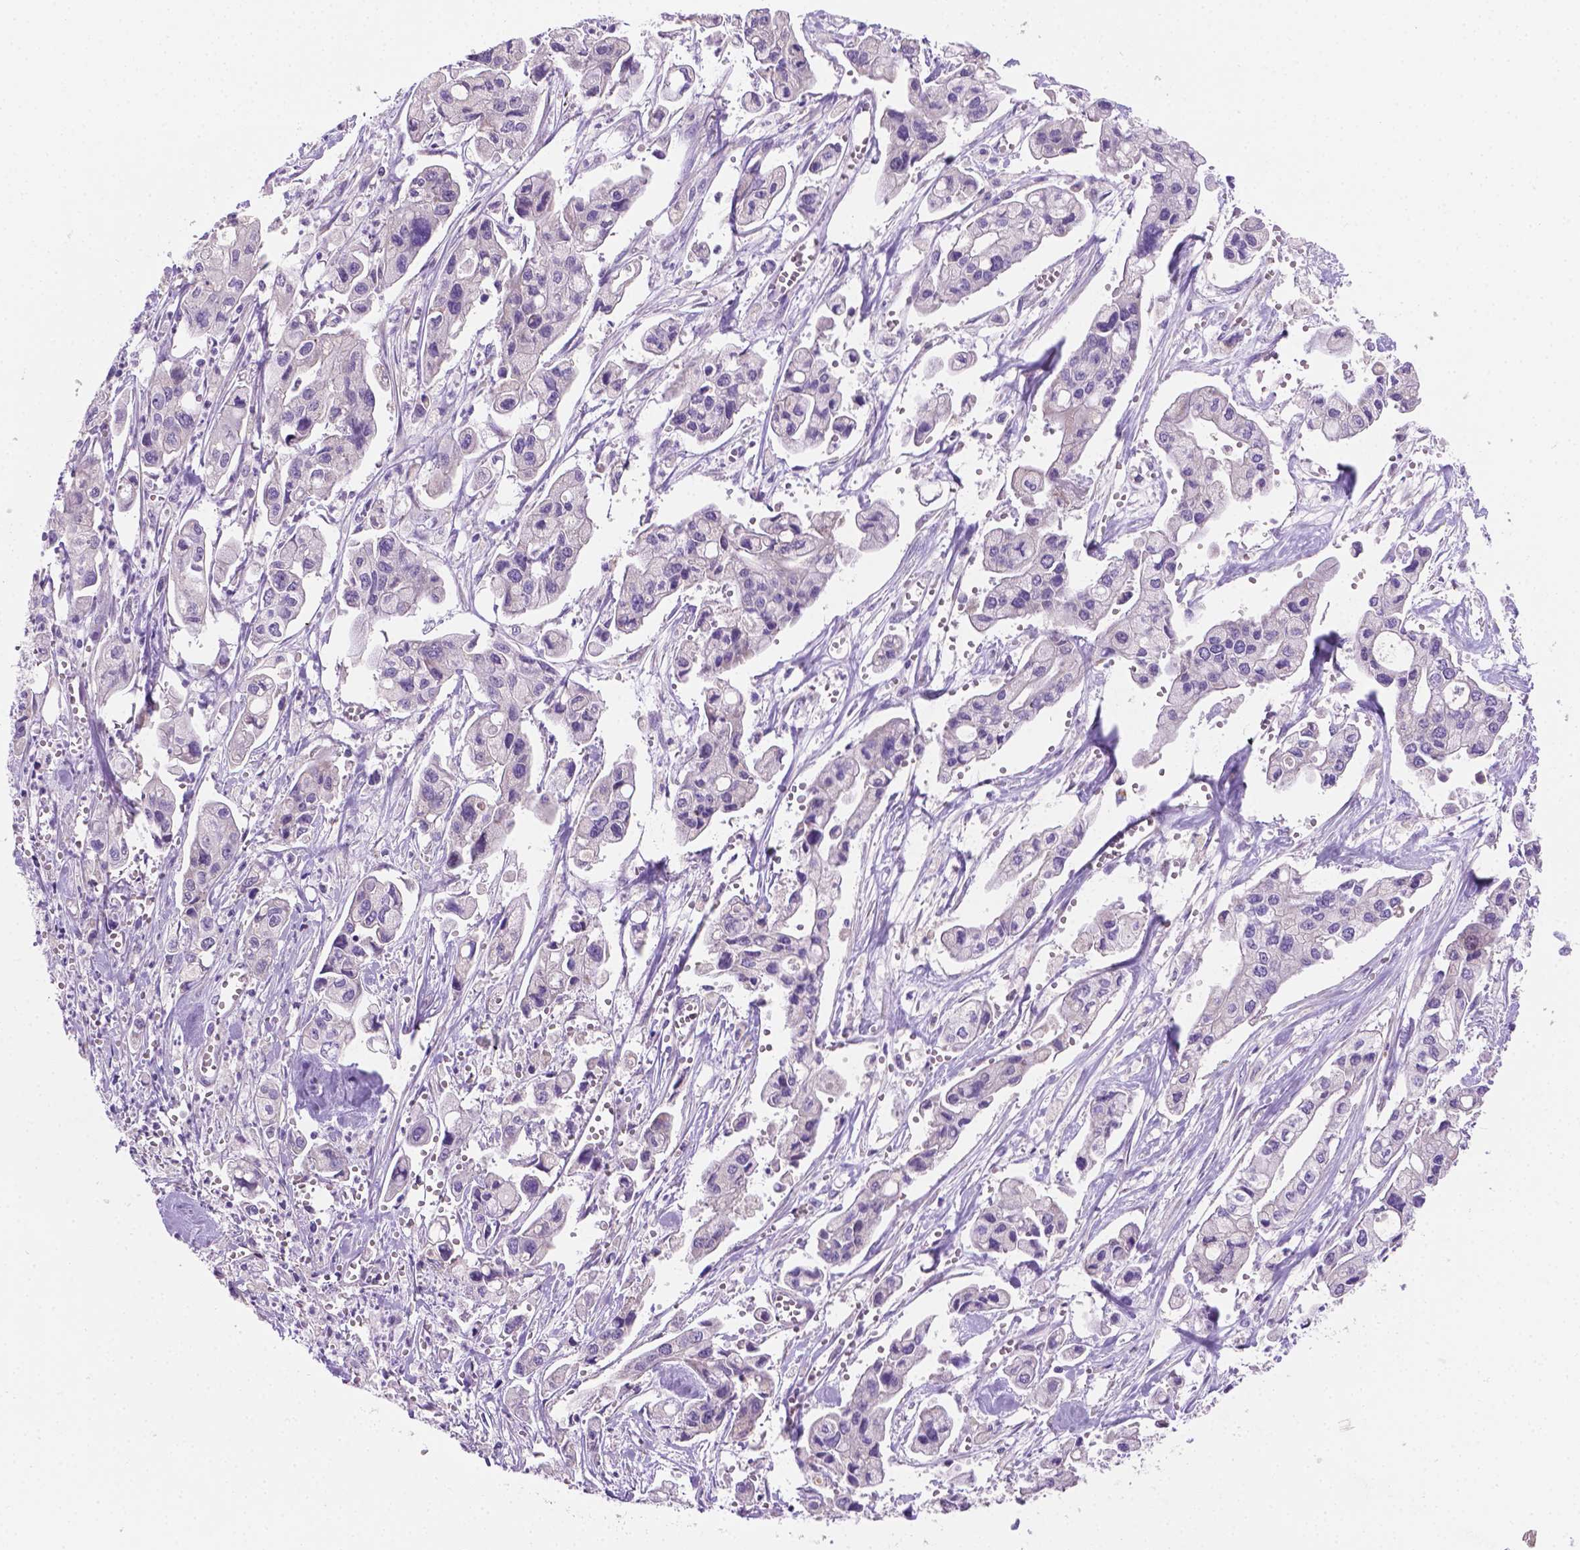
{"staining": {"intensity": "negative", "quantity": "none", "location": "none"}, "tissue": "pancreatic cancer", "cell_type": "Tumor cells", "image_type": "cancer", "snomed": [{"axis": "morphology", "description": "Adenocarcinoma, NOS"}, {"axis": "topography", "description": "Pancreas"}], "caption": "Immunohistochemistry (IHC) of human pancreatic cancer exhibits no positivity in tumor cells. The staining is performed using DAB brown chromogen with nuclei counter-stained in using hematoxylin.", "gene": "CSPG5", "patient": {"sex": "male", "age": 70}}